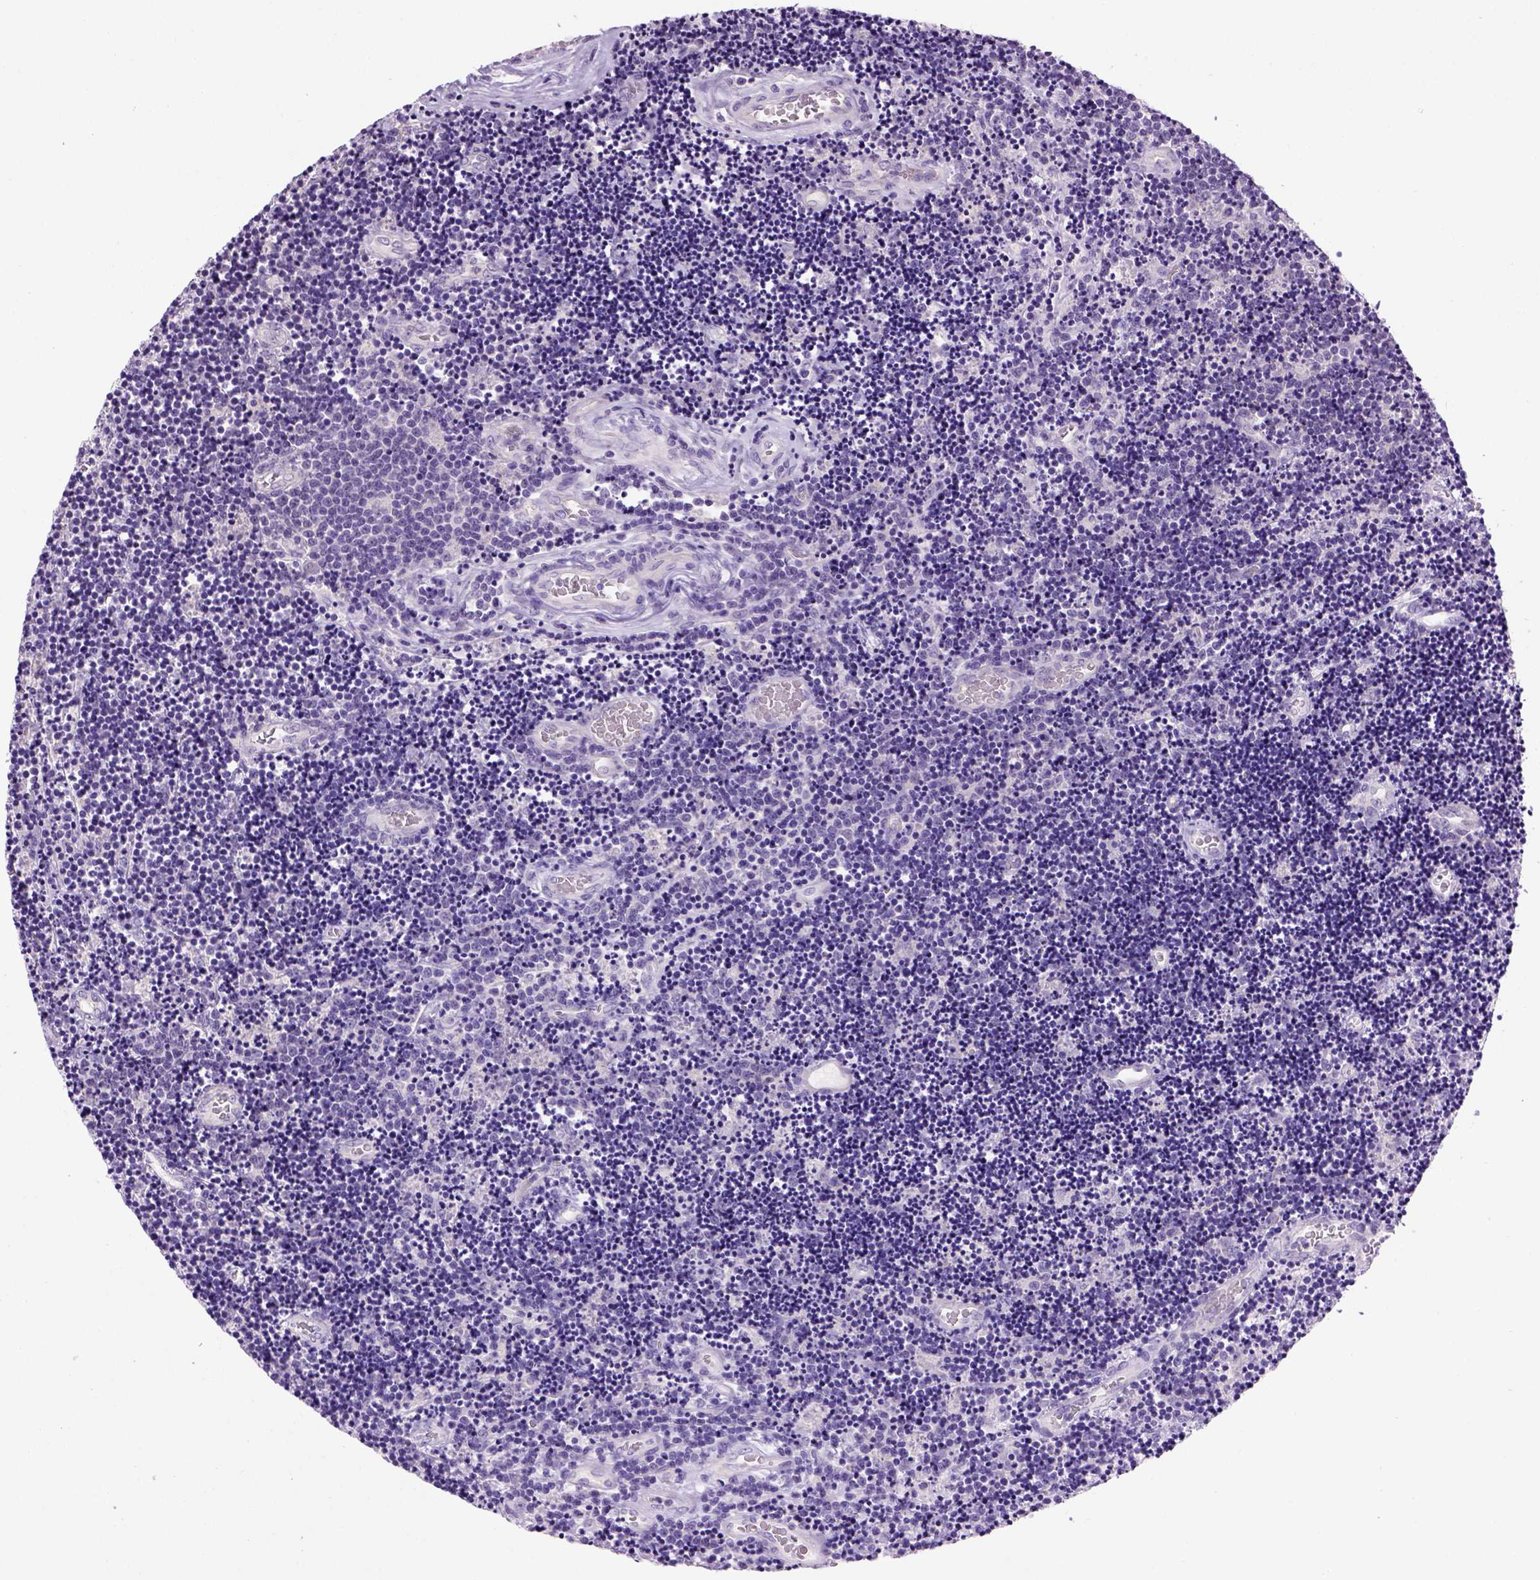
{"staining": {"intensity": "negative", "quantity": "none", "location": "none"}, "tissue": "lymphoma", "cell_type": "Tumor cells", "image_type": "cancer", "snomed": [{"axis": "morphology", "description": "Malignant lymphoma, non-Hodgkin's type, Low grade"}, {"axis": "topography", "description": "Brain"}], "caption": "Human low-grade malignant lymphoma, non-Hodgkin's type stained for a protein using immunohistochemistry (IHC) displays no expression in tumor cells.", "gene": "CDH1", "patient": {"sex": "female", "age": 66}}